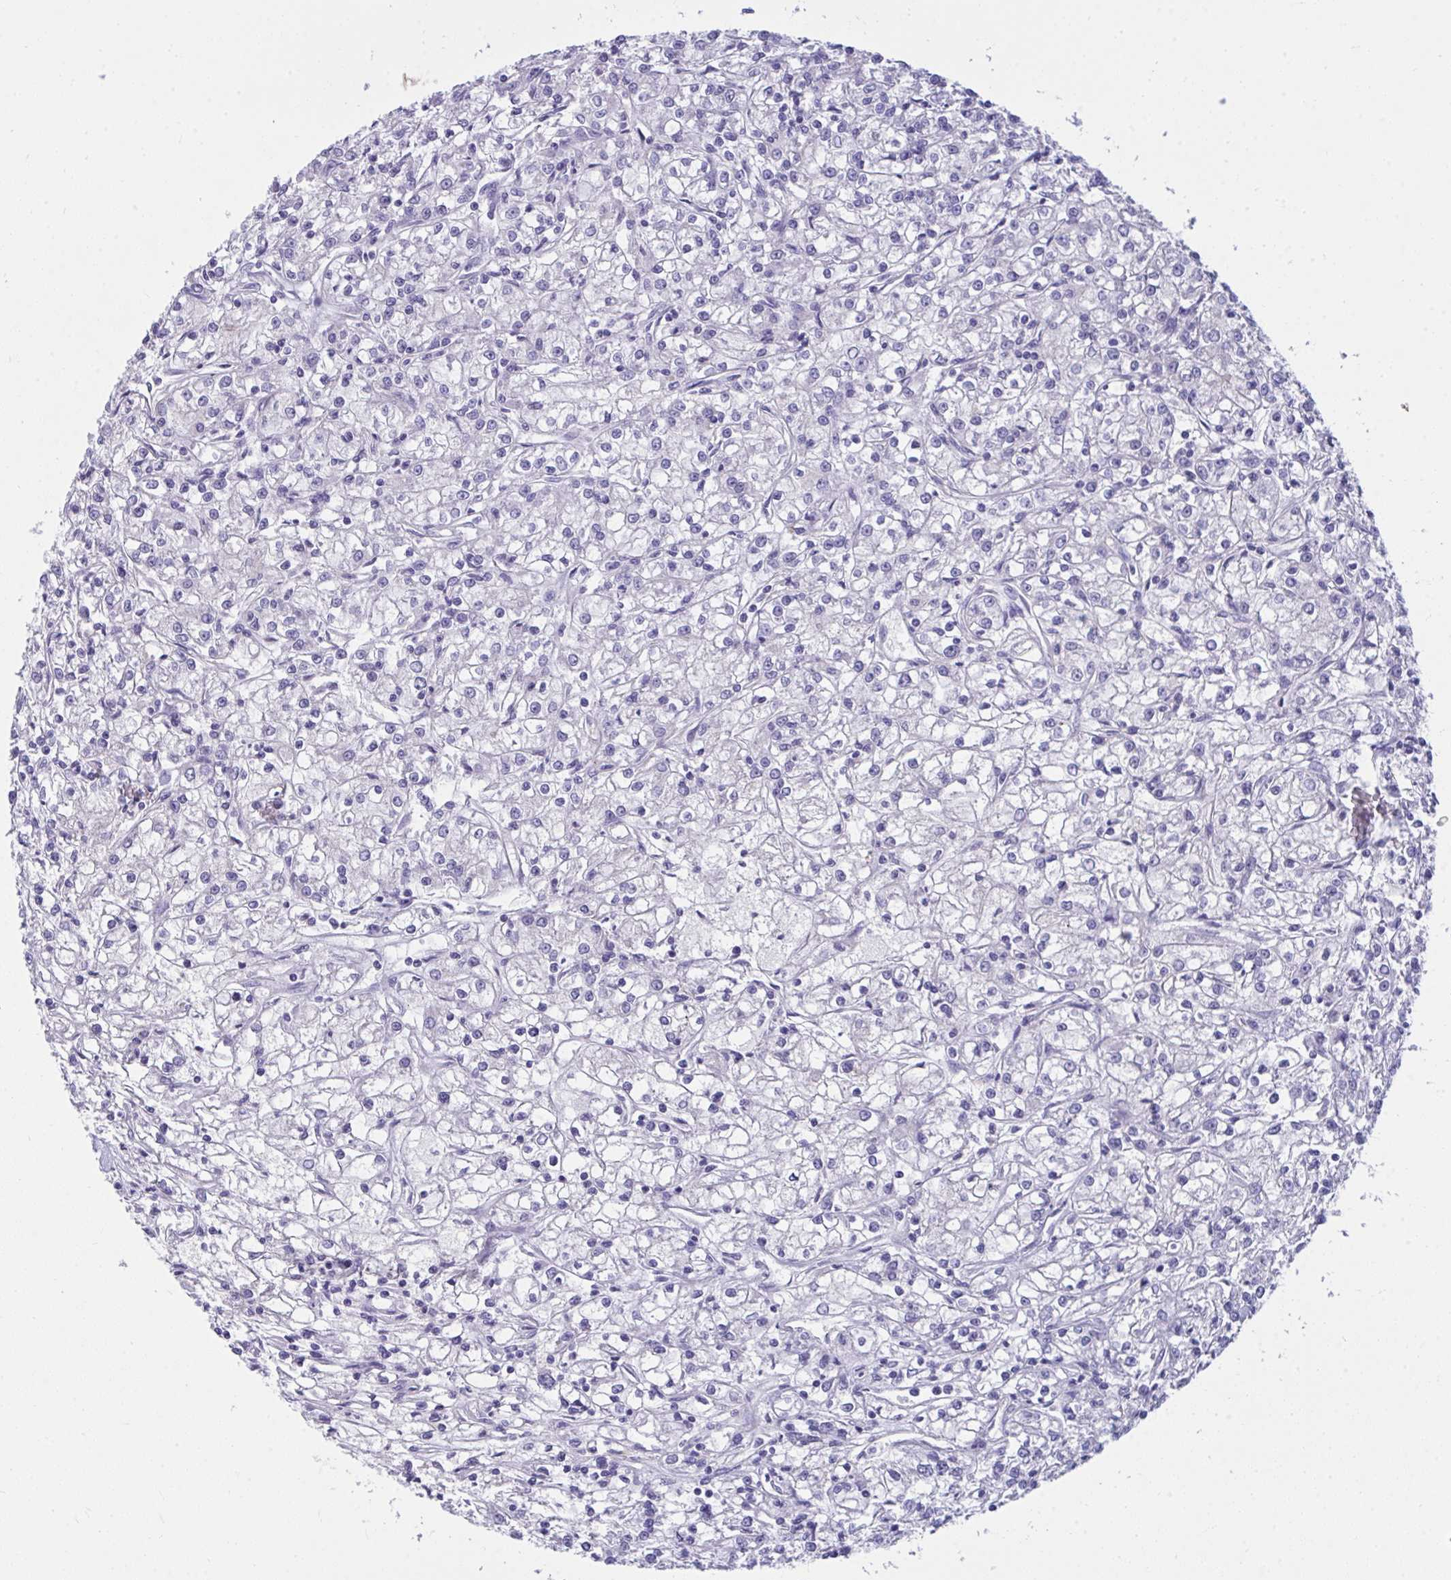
{"staining": {"intensity": "negative", "quantity": "none", "location": "none"}, "tissue": "renal cancer", "cell_type": "Tumor cells", "image_type": "cancer", "snomed": [{"axis": "morphology", "description": "Adenocarcinoma, NOS"}, {"axis": "topography", "description": "Kidney"}], "caption": "Immunohistochemistry of renal adenocarcinoma demonstrates no expression in tumor cells. (IHC, brightfield microscopy, high magnification).", "gene": "PIGZ", "patient": {"sex": "female", "age": 59}}